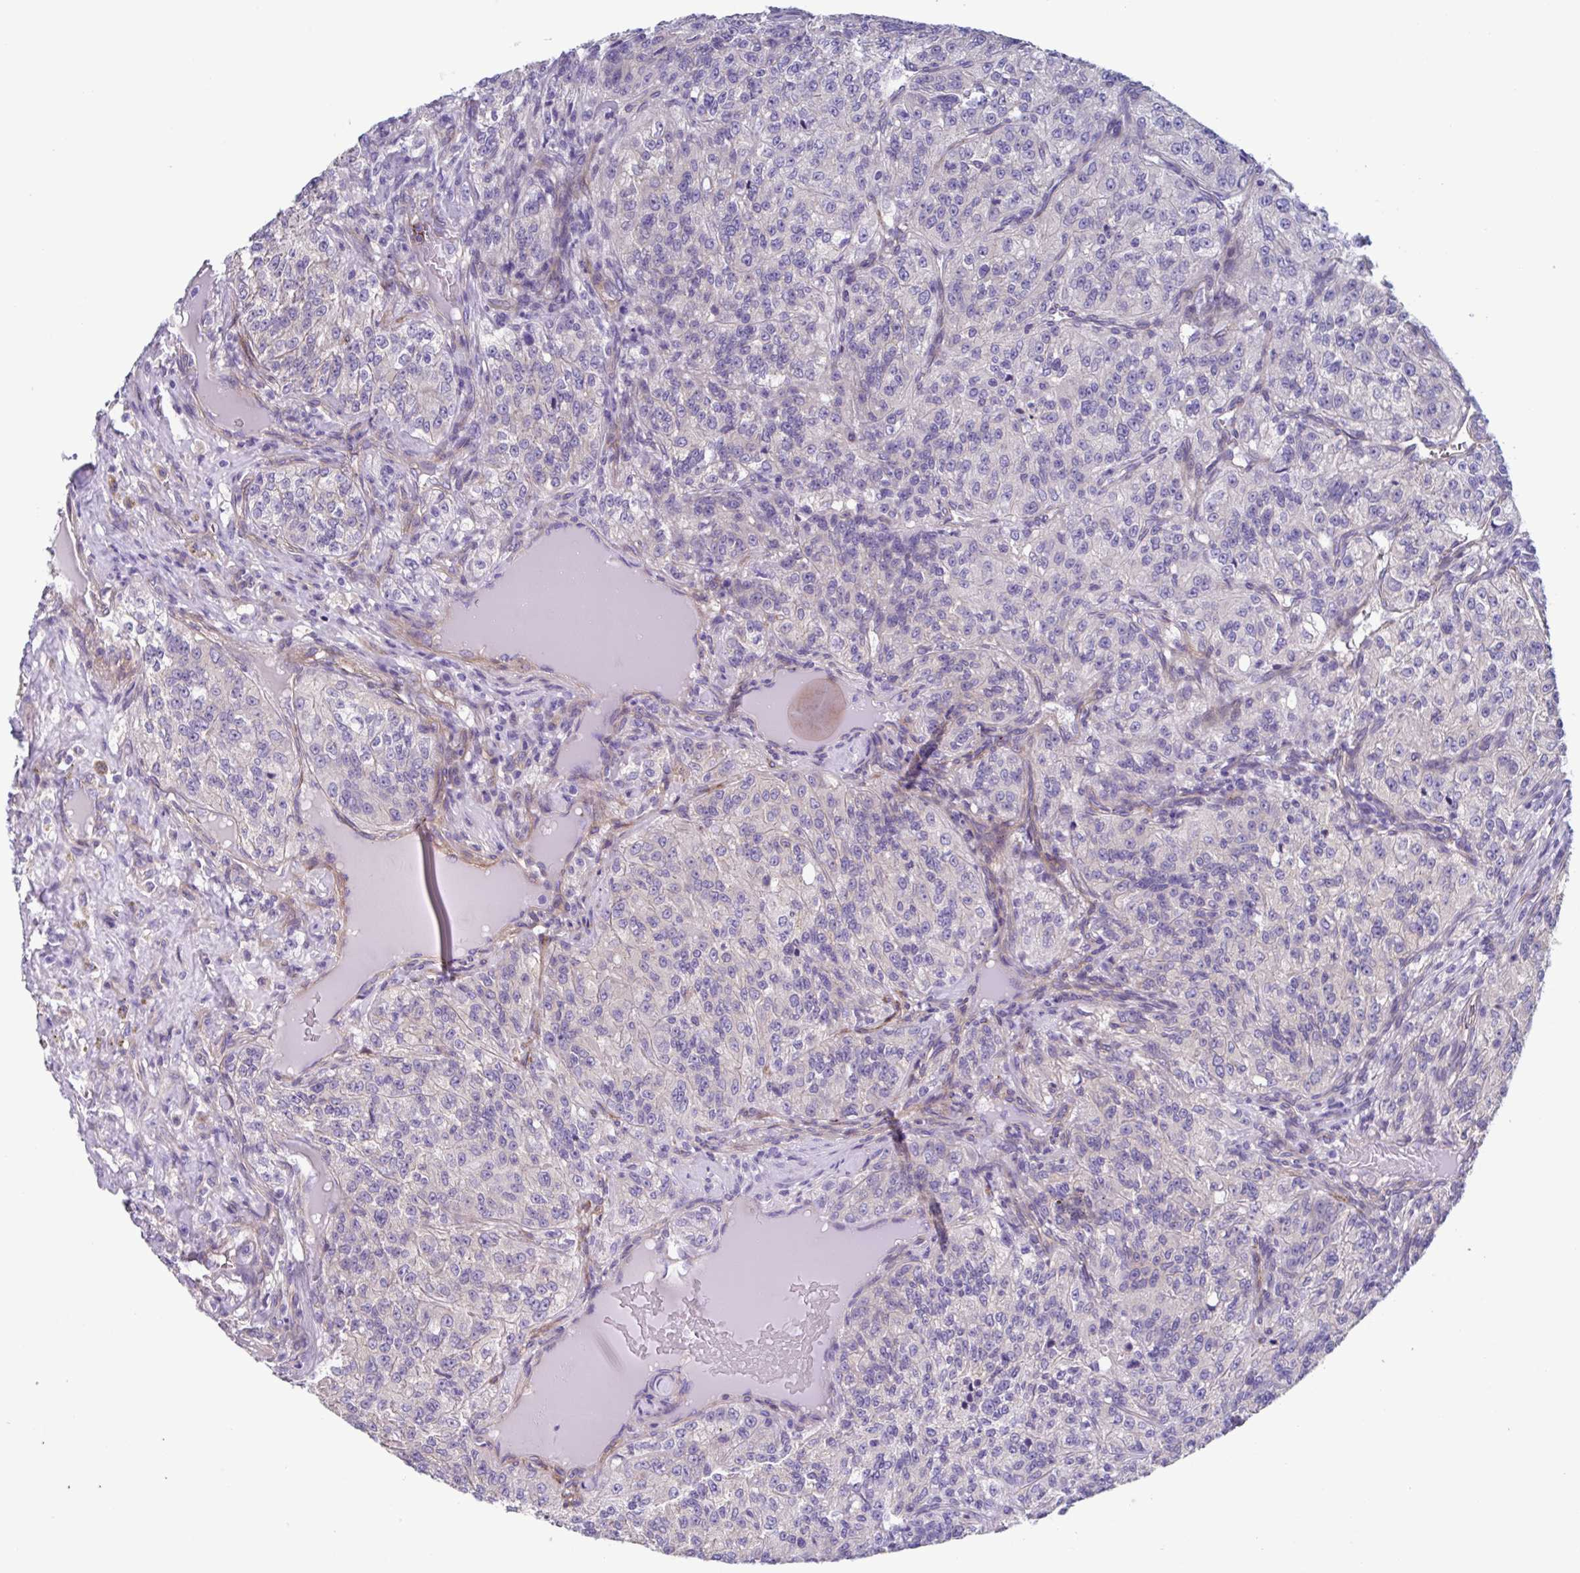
{"staining": {"intensity": "negative", "quantity": "none", "location": "none"}, "tissue": "renal cancer", "cell_type": "Tumor cells", "image_type": "cancer", "snomed": [{"axis": "morphology", "description": "Adenocarcinoma, NOS"}, {"axis": "topography", "description": "Kidney"}], "caption": "Immunohistochemistry (IHC) of renal cancer exhibits no positivity in tumor cells.", "gene": "LPIN3", "patient": {"sex": "female", "age": 63}}